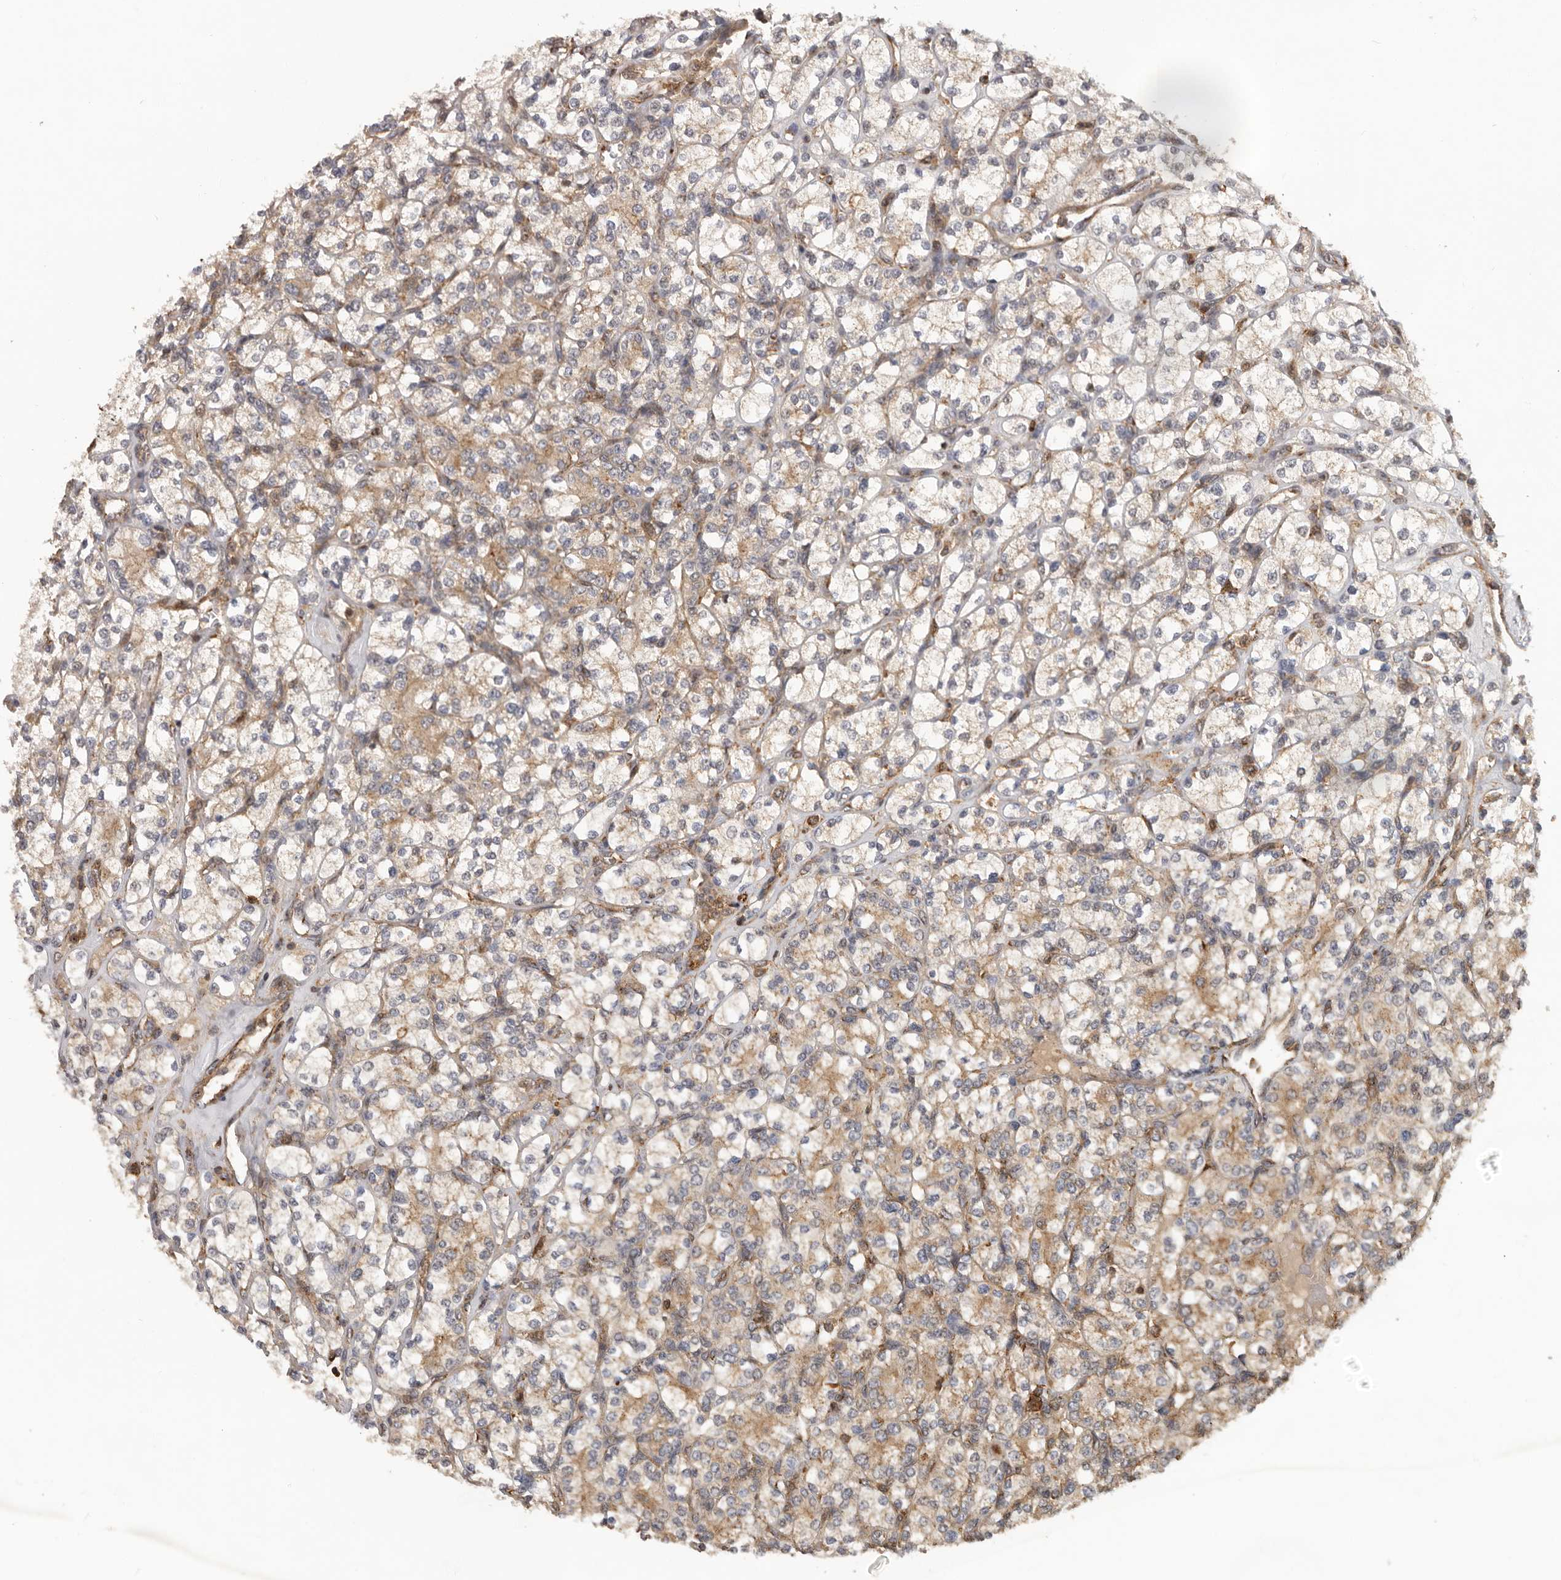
{"staining": {"intensity": "moderate", "quantity": ">75%", "location": "cytoplasmic/membranous"}, "tissue": "renal cancer", "cell_type": "Tumor cells", "image_type": "cancer", "snomed": [{"axis": "morphology", "description": "Adenocarcinoma, NOS"}, {"axis": "topography", "description": "Kidney"}], "caption": "IHC photomicrograph of neoplastic tissue: adenocarcinoma (renal) stained using immunohistochemistry (IHC) demonstrates medium levels of moderate protein expression localized specifically in the cytoplasmic/membranous of tumor cells, appearing as a cytoplasmic/membranous brown color.", "gene": "RNF157", "patient": {"sex": "male", "age": 77}}